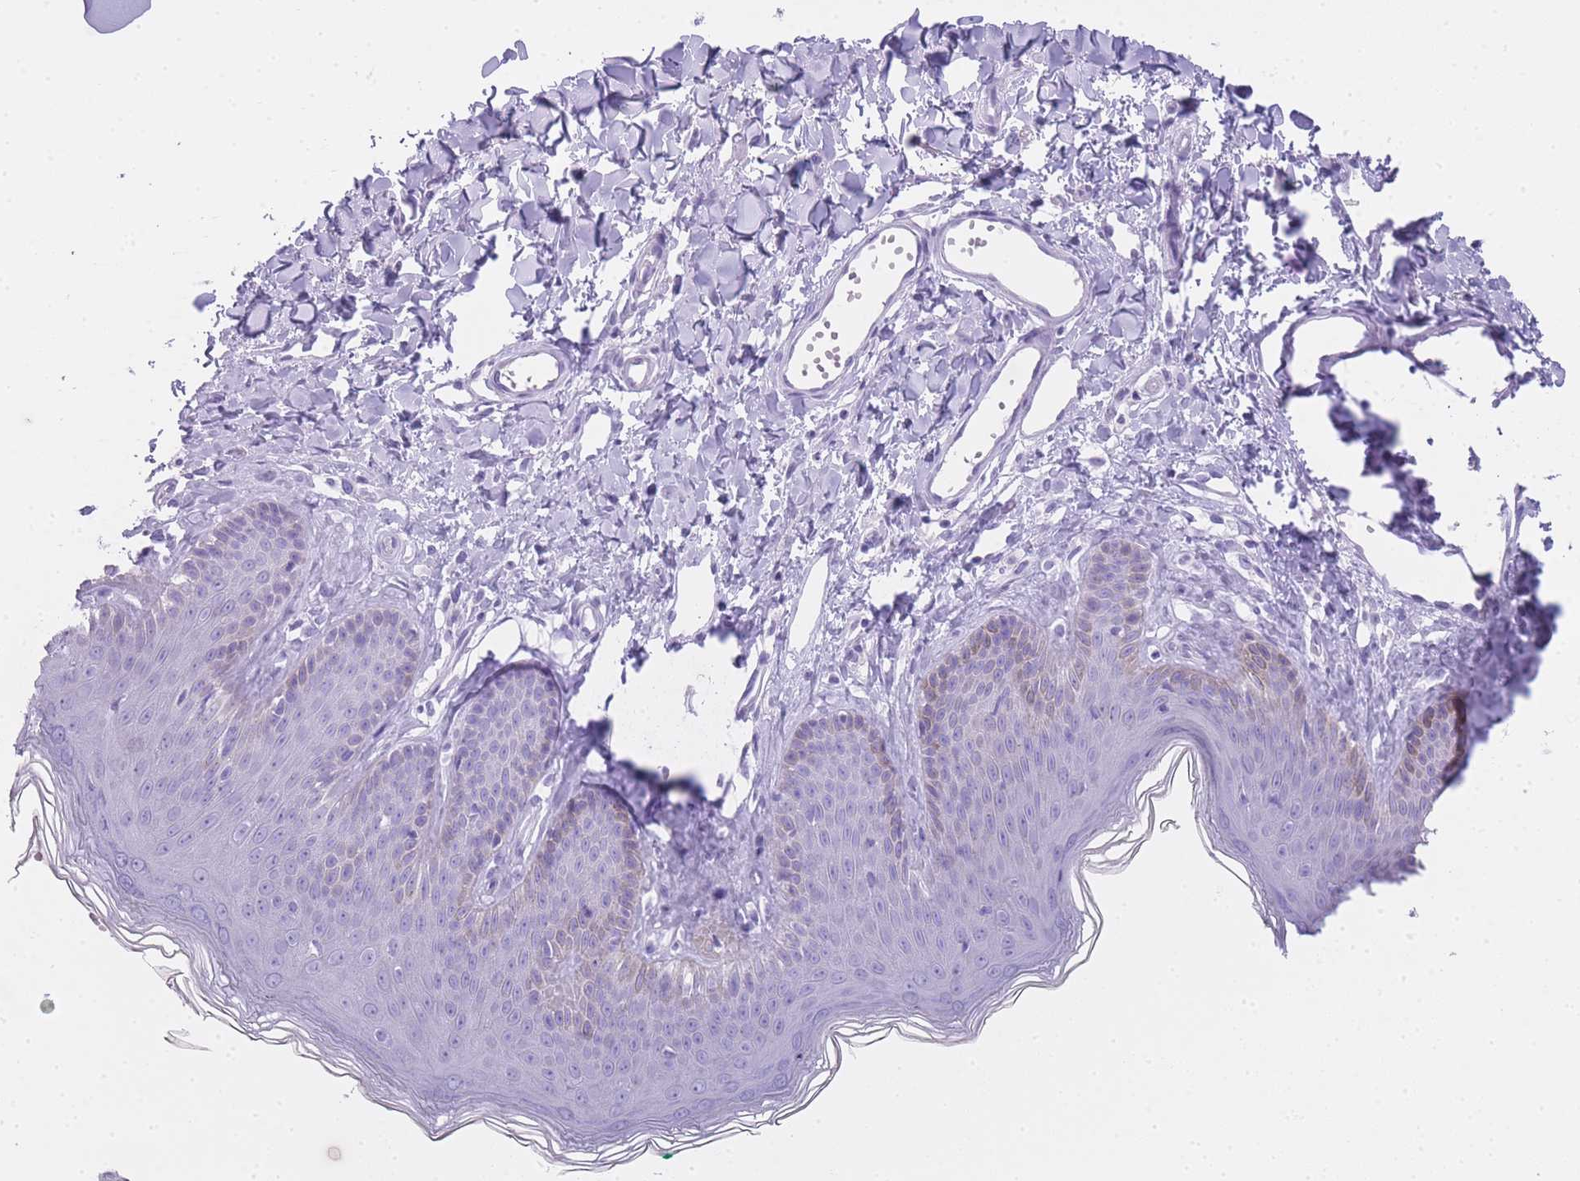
{"staining": {"intensity": "negative", "quantity": "none", "location": "none"}, "tissue": "skin", "cell_type": "Epidermal cells", "image_type": "normal", "snomed": [{"axis": "morphology", "description": "Normal tissue, NOS"}, {"axis": "morphology", "description": "Squamous cell carcinoma, NOS"}, {"axis": "topography", "description": "Vulva"}], "caption": "An immunohistochemistry (IHC) histopathology image of normal skin is shown. There is no staining in epidermal cells of skin. (Immunohistochemistry, brightfield microscopy, high magnification).", "gene": "INS", "patient": {"sex": "female", "age": 85}}